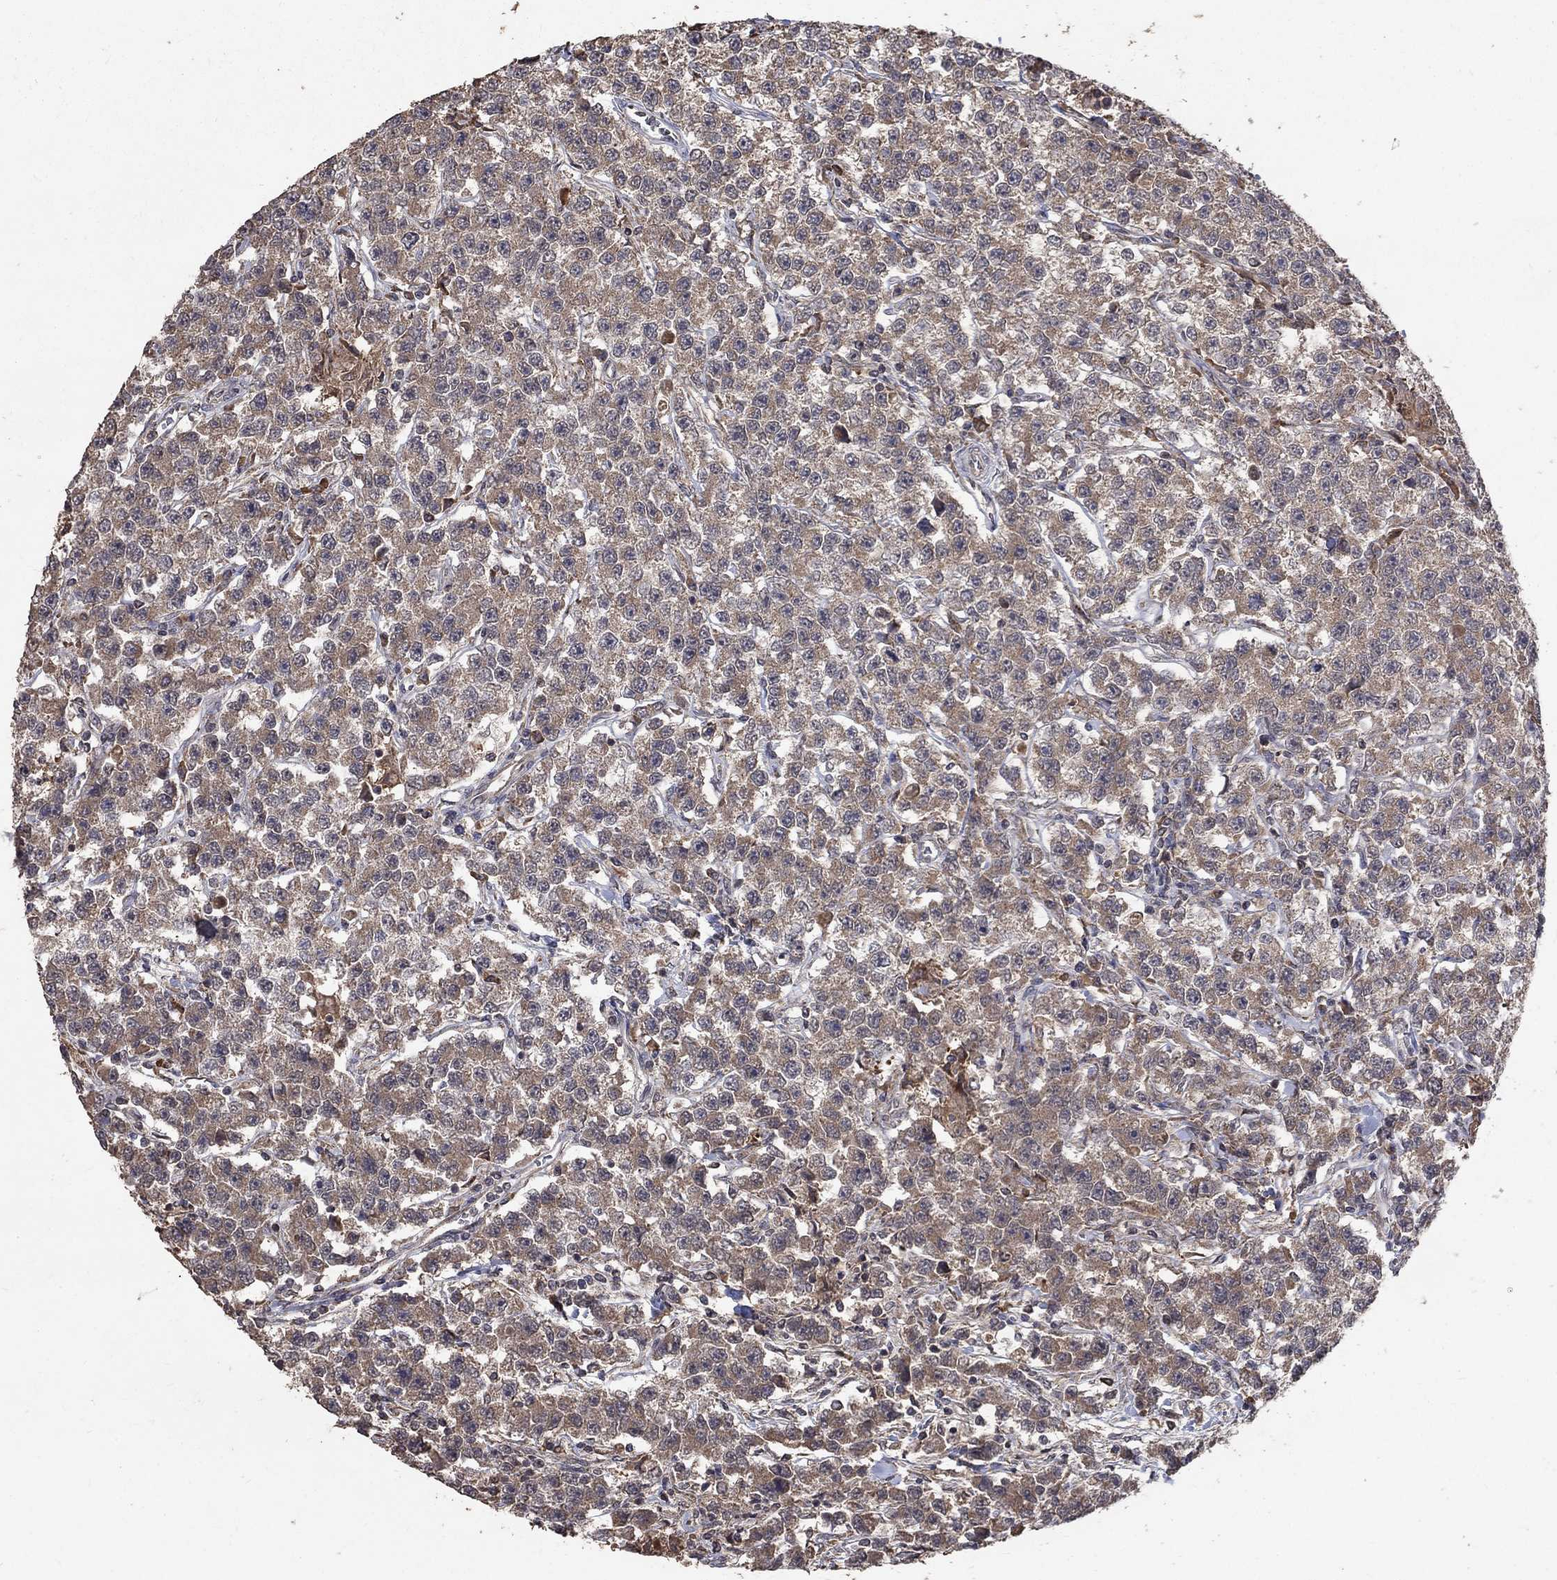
{"staining": {"intensity": "weak", "quantity": ">75%", "location": "cytoplasmic/membranous"}, "tissue": "testis cancer", "cell_type": "Tumor cells", "image_type": "cancer", "snomed": [{"axis": "morphology", "description": "Seminoma, NOS"}, {"axis": "topography", "description": "Testis"}], "caption": "Tumor cells reveal low levels of weak cytoplasmic/membranous positivity in about >75% of cells in human testis cancer.", "gene": "C17orf75", "patient": {"sex": "male", "age": 59}}